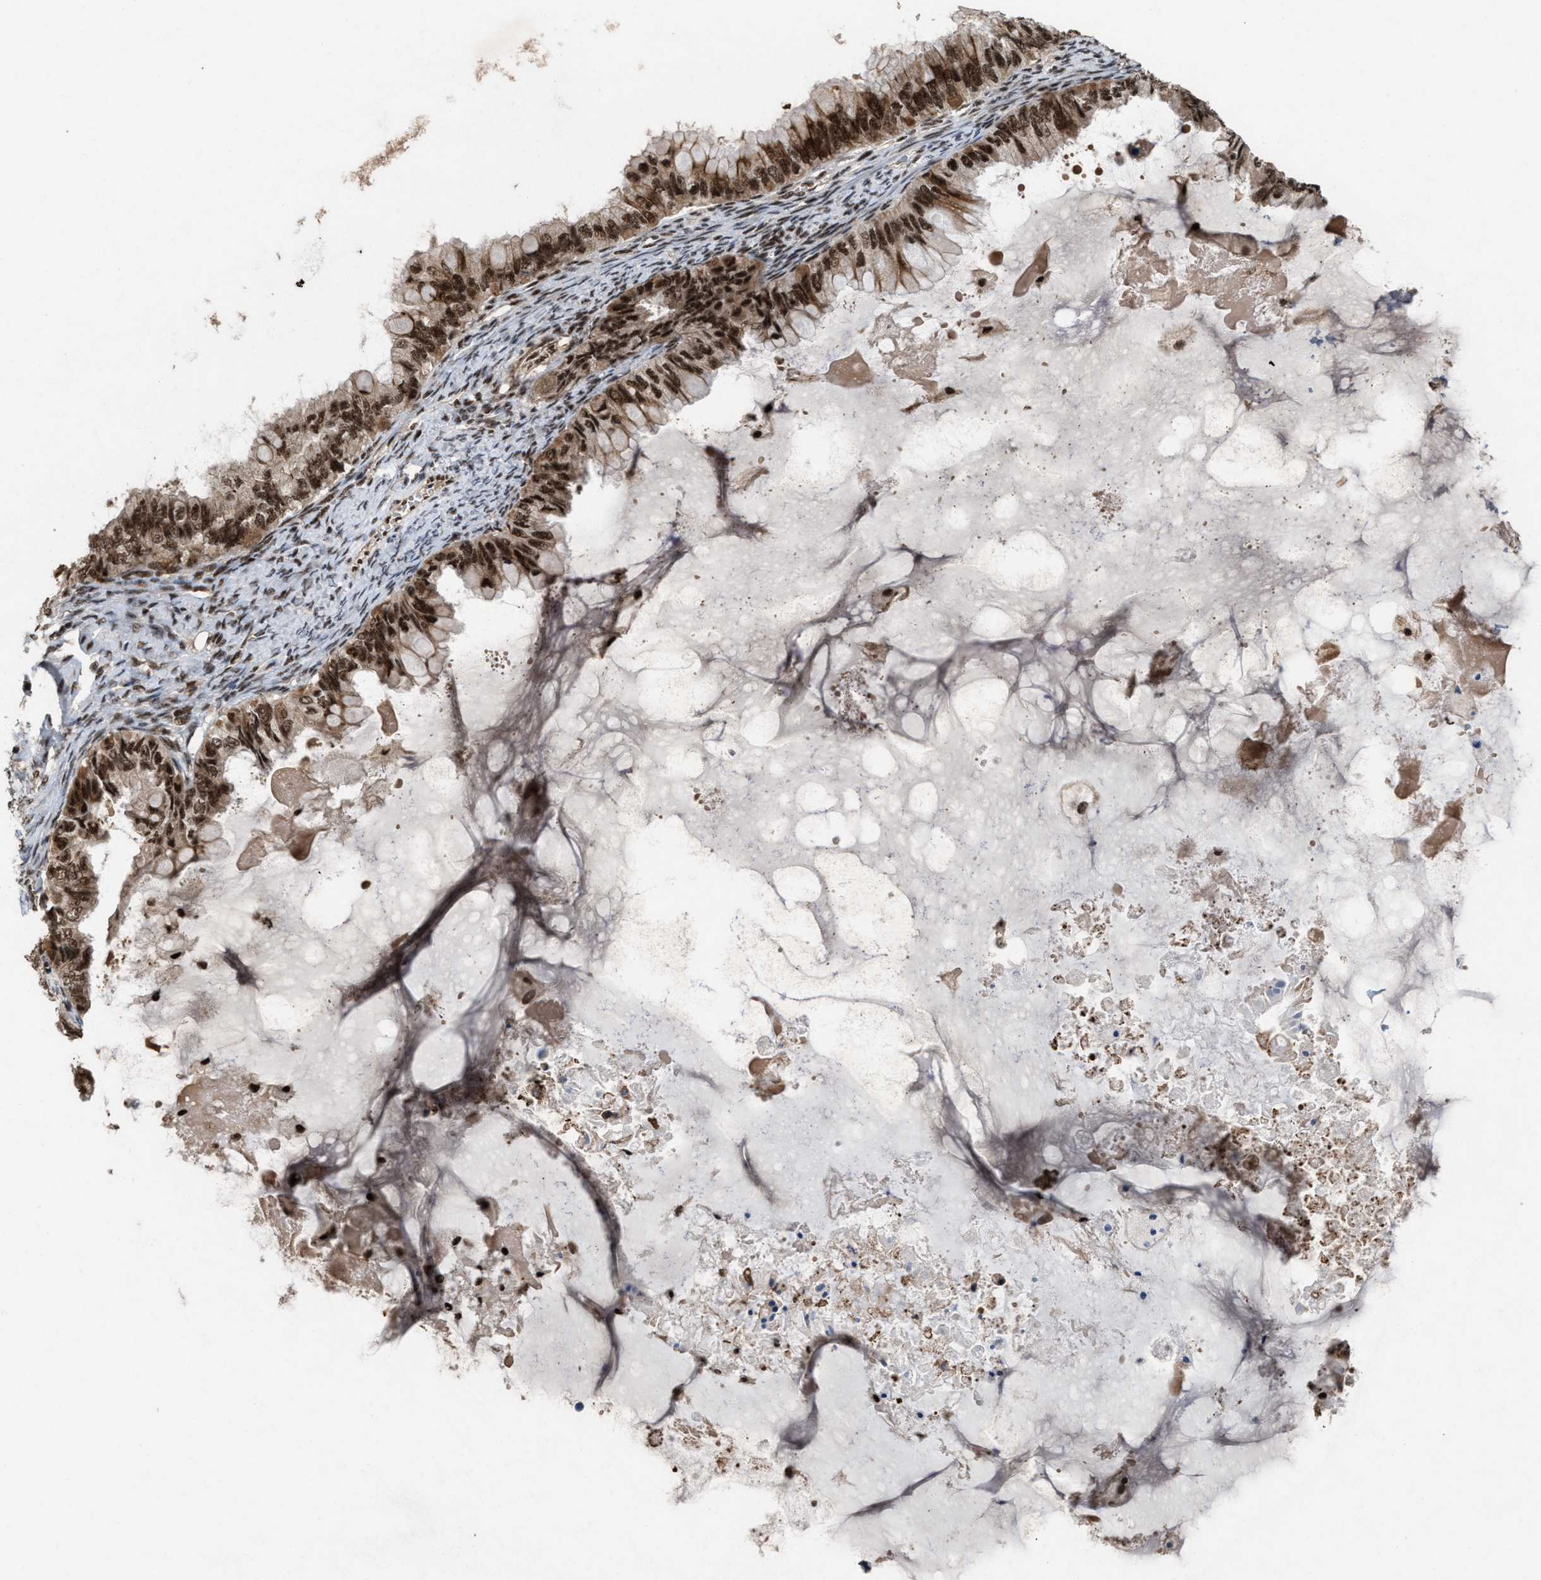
{"staining": {"intensity": "strong", "quantity": ">75%", "location": "cytoplasmic/membranous,nuclear"}, "tissue": "ovarian cancer", "cell_type": "Tumor cells", "image_type": "cancer", "snomed": [{"axis": "morphology", "description": "Cystadenocarcinoma, mucinous, NOS"}, {"axis": "topography", "description": "Ovary"}], "caption": "Human mucinous cystadenocarcinoma (ovarian) stained with a brown dye displays strong cytoplasmic/membranous and nuclear positive positivity in approximately >75% of tumor cells.", "gene": "PRPF4", "patient": {"sex": "female", "age": 80}}